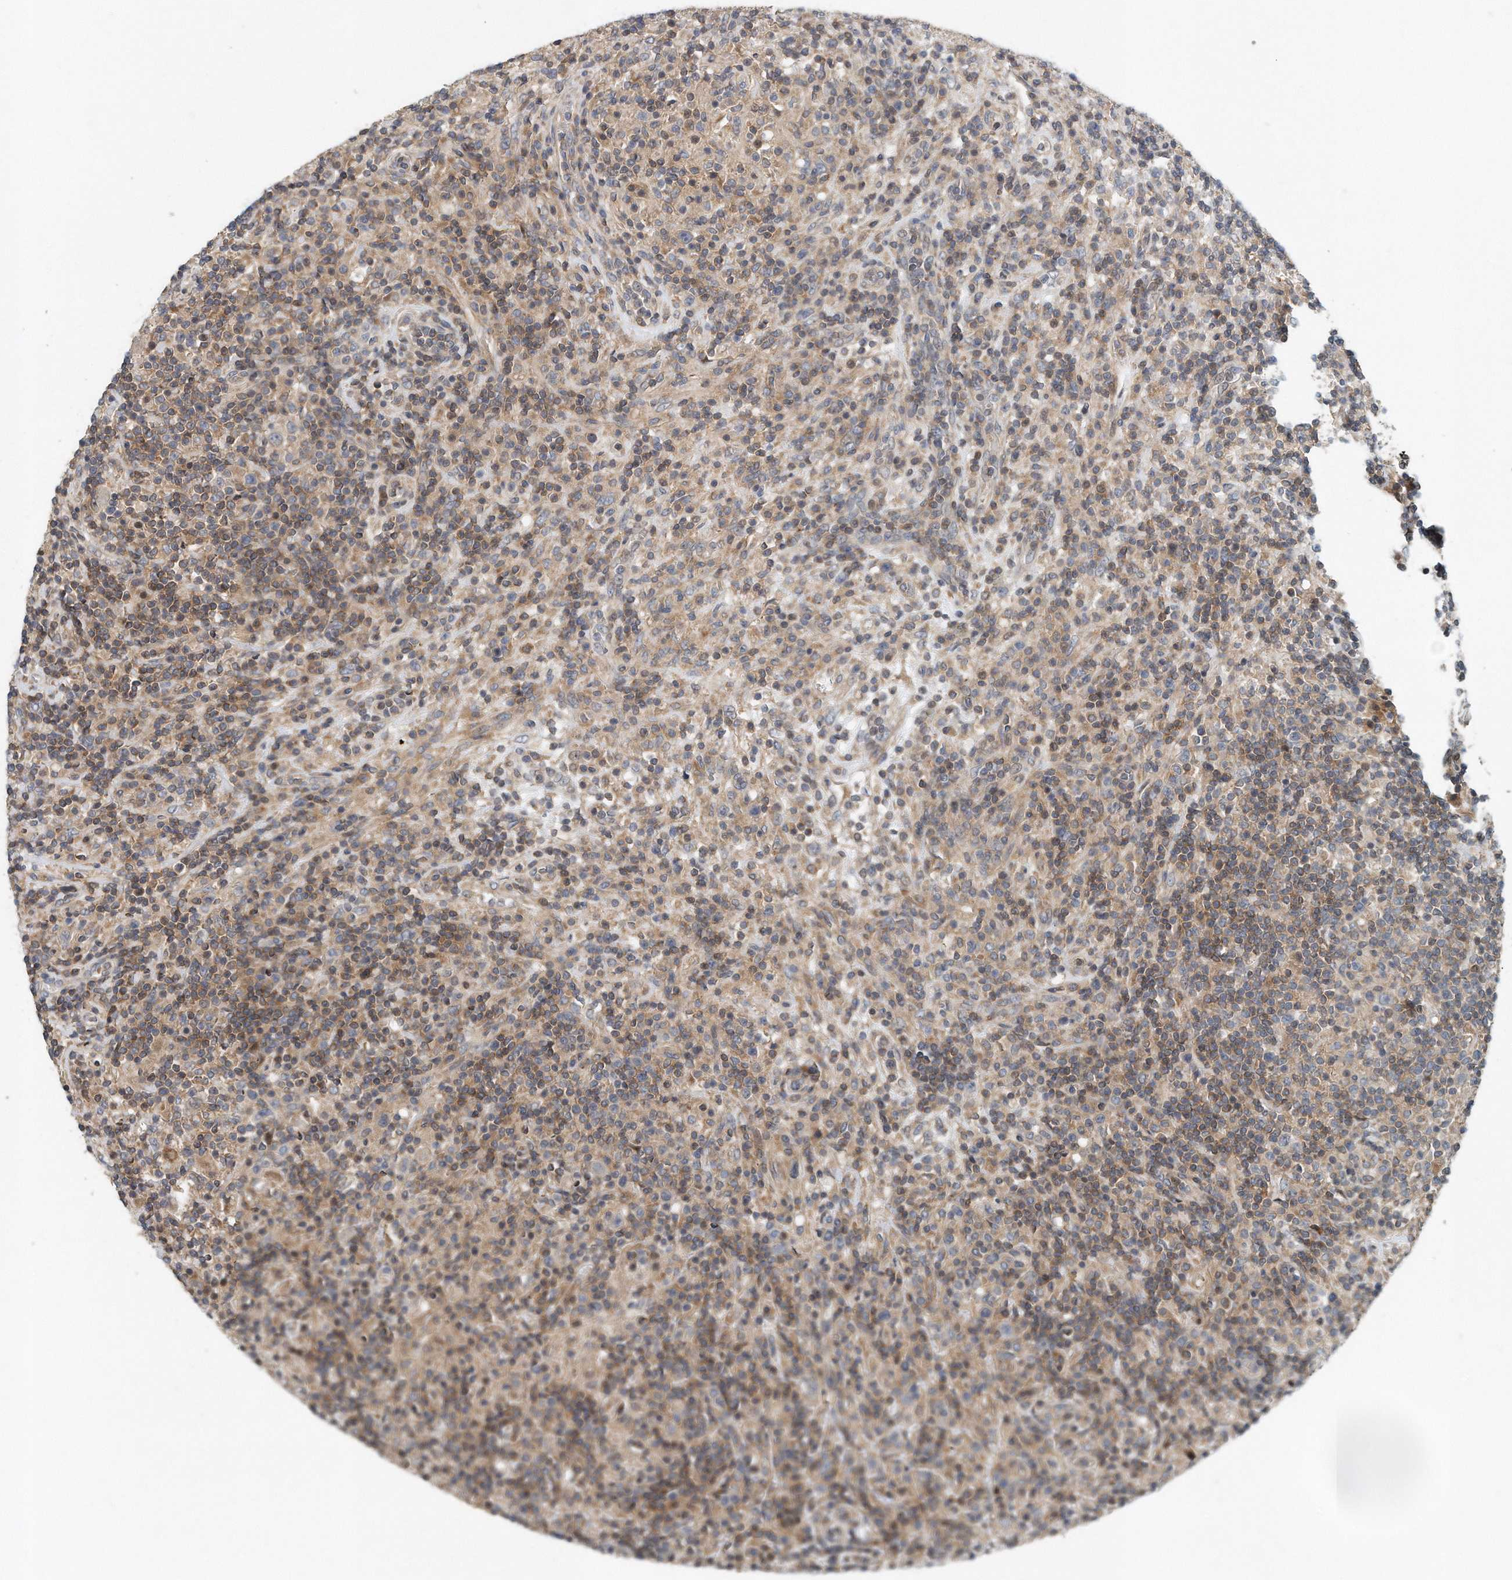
{"staining": {"intensity": "negative", "quantity": "none", "location": "none"}, "tissue": "lymphoma", "cell_type": "Tumor cells", "image_type": "cancer", "snomed": [{"axis": "morphology", "description": "Hodgkin's disease, NOS"}, {"axis": "topography", "description": "Lymph node"}], "caption": "Hodgkin's disease stained for a protein using IHC exhibits no staining tumor cells.", "gene": "PCDH8", "patient": {"sex": "male", "age": 70}}